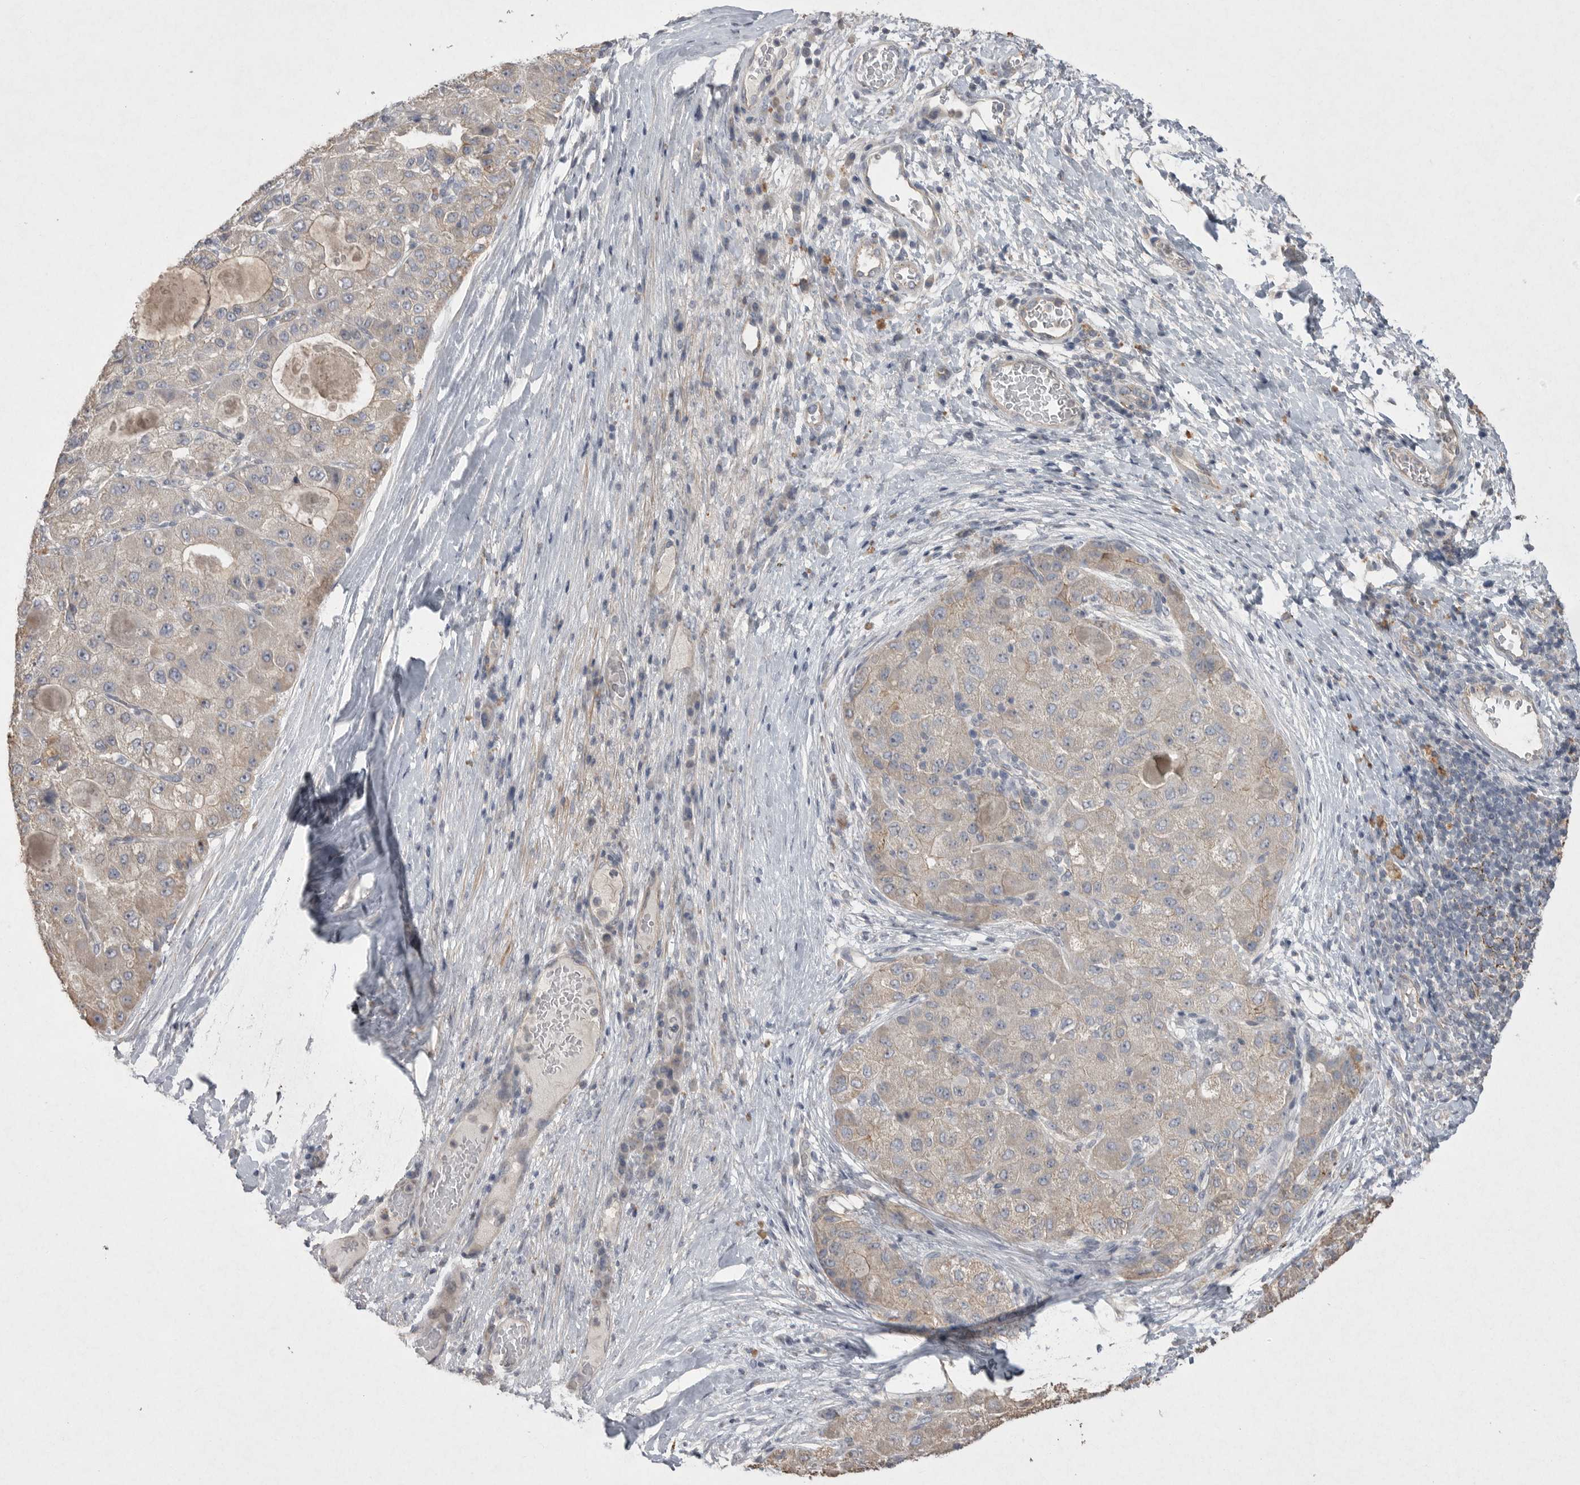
{"staining": {"intensity": "negative", "quantity": "none", "location": "none"}, "tissue": "liver cancer", "cell_type": "Tumor cells", "image_type": "cancer", "snomed": [{"axis": "morphology", "description": "Carcinoma, Hepatocellular, NOS"}, {"axis": "topography", "description": "Liver"}], "caption": "Immunohistochemical staining of human liver cancer (hepatocellular carcinoma) demonstrates no significant expression in tumor cells.", "gene": "VANGL2", "patient": {"sex": "male", "age": 80}}